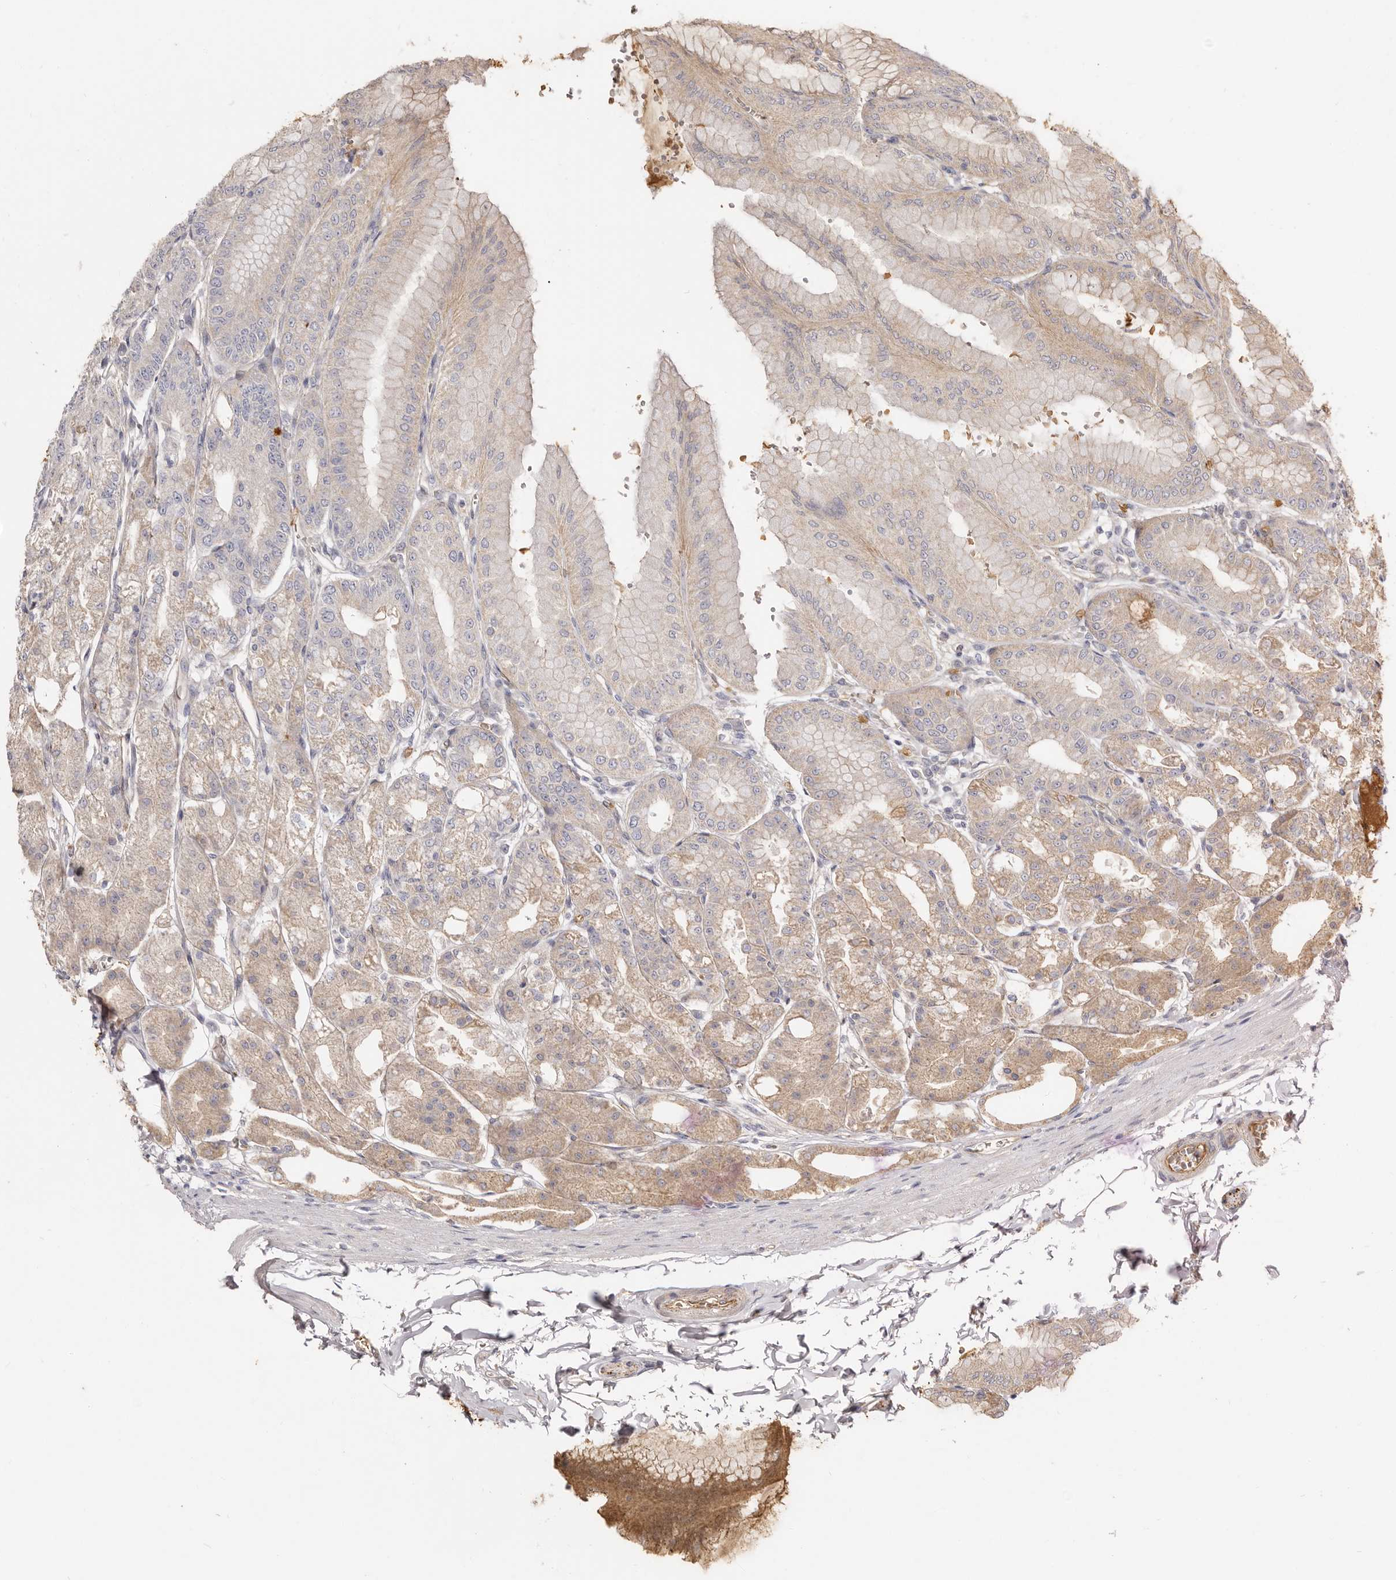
{"staining": {"intensity": "moderate", "quantity": ">75%", "location": "cytoplasmic/membranous"}, "tissue": "stomach", "cell_type": "Glandular cells", "image_type": "normal", "snomed": [{"axis": "morphology", "description": "Normal tissue, NOS"}, {"axis": "topography", "description": "Stomach, lower"}], "caption": "This micrograph displays benign stomach stained with IHC to label a protein in brown. The cytoplasmic/membranous of glandular cells show moderate positivity for the protein. Nuclei are counter-stained blue.", "gene": "ADAMTS9", "patient": {"sex": "male", "age": 71}}